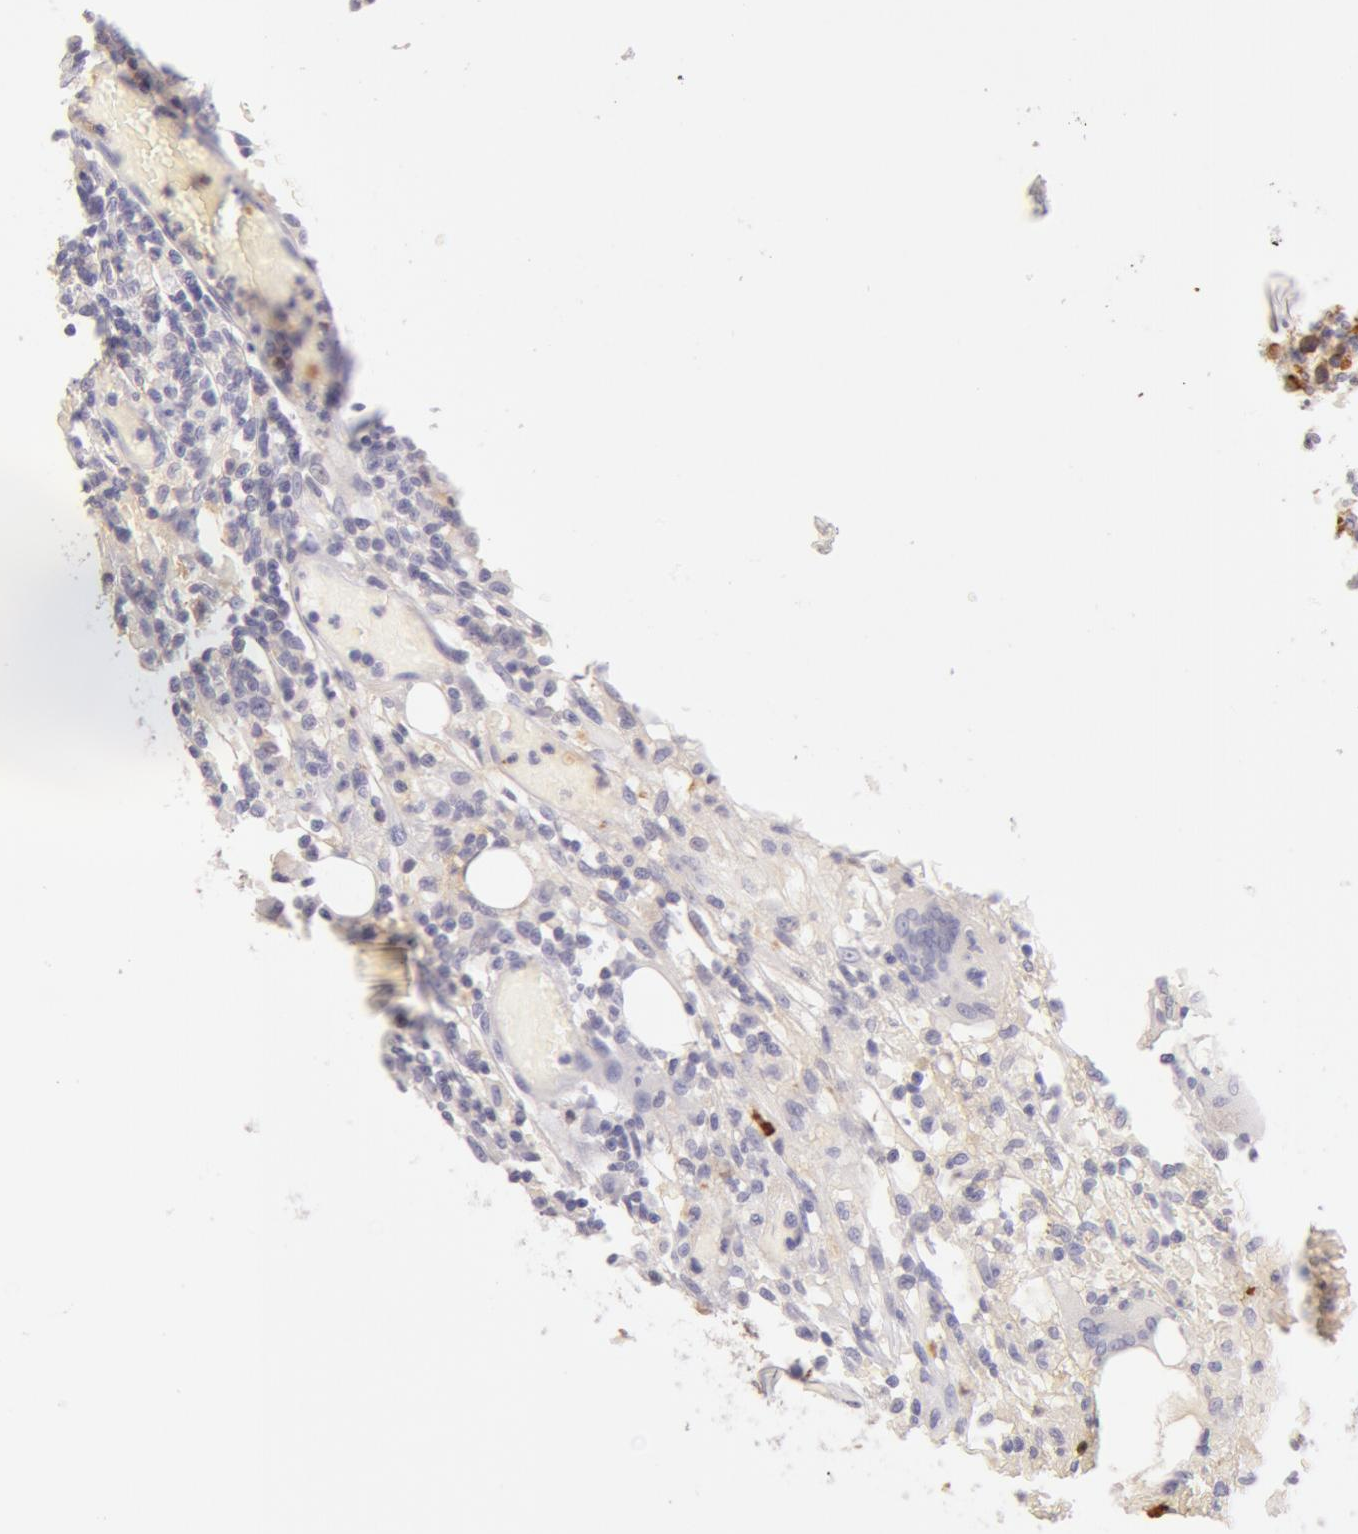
{"staining": {"intensity": "negative", "quantity": "none", "location": "none"}, "tissue": "lymphoma", "cell_type": "Tumor cells", "image_type": "cancer", "snomed": [{"axis": "morphology", "description": "Malignant lymphoma, non-Hodgkin's type, High grade"}, {"axis": "topography", "description": "Colon"}], "caption": "Histopathology image shows no protein expression in tumor cells of lymphoma tissue.", "gene": "AHSG", "patient": {"sex": "male", "age": 82}}